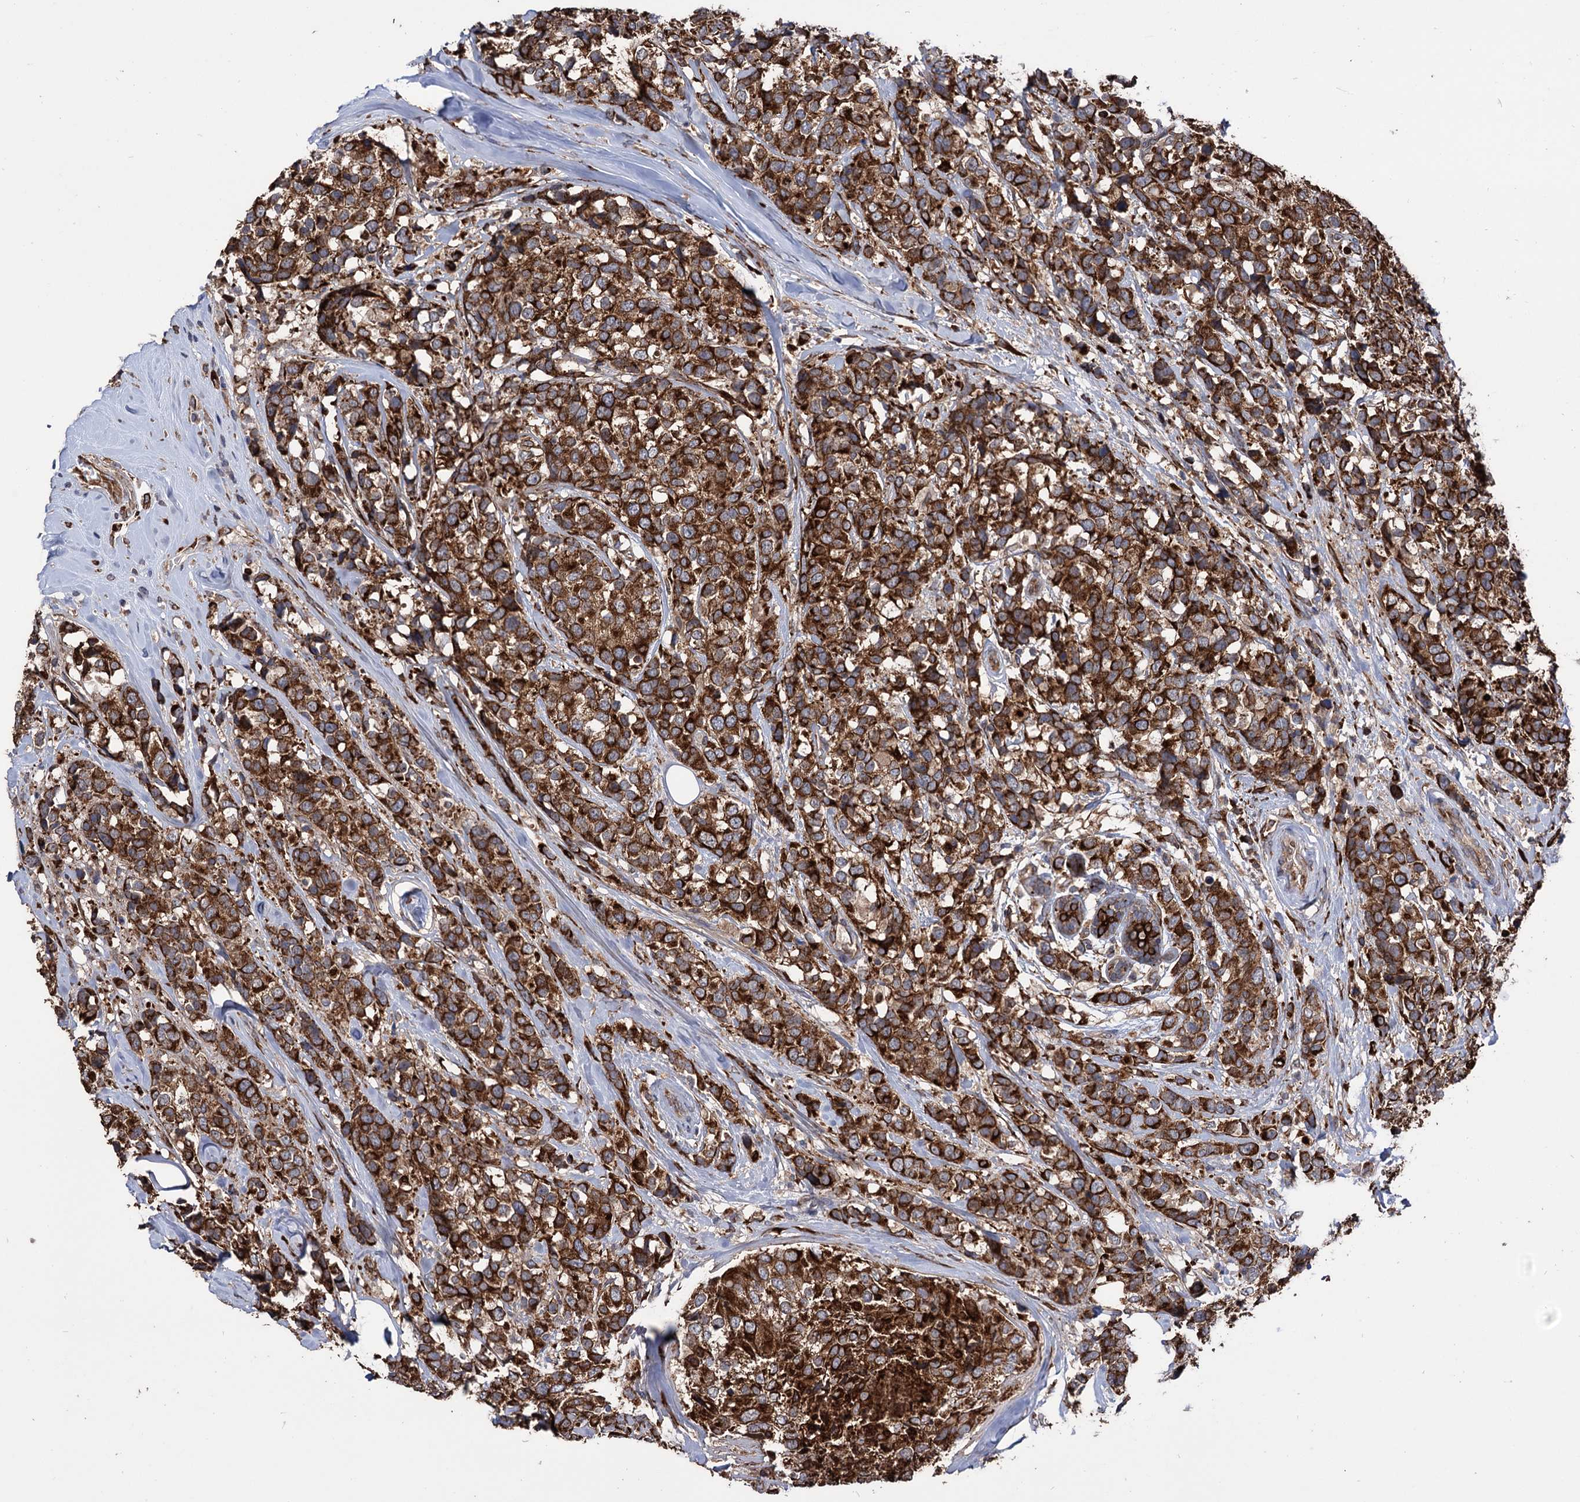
{"staining": {"intensity": "strong", "quantity": ">75%", "location": "cytoplasmic/membranous"}, "tissue": "breast cancer", "cell_type": "Tumor cells", "image_type": "cancer", "snomed": [{"axis": "morphology", "description": "Lobular carcinoma"}, {"axis": "topography", "description": "Breast"}], "caption": "Immunohistochemical staining of human breast cancer (lobular carcinoma) demonstrates high levels of strong cytoplasmic/membranous protein staining in approximately >75% of tumor cells.", "gene": "CDAN1", "patient": {"sex": "female", "age": 59}}